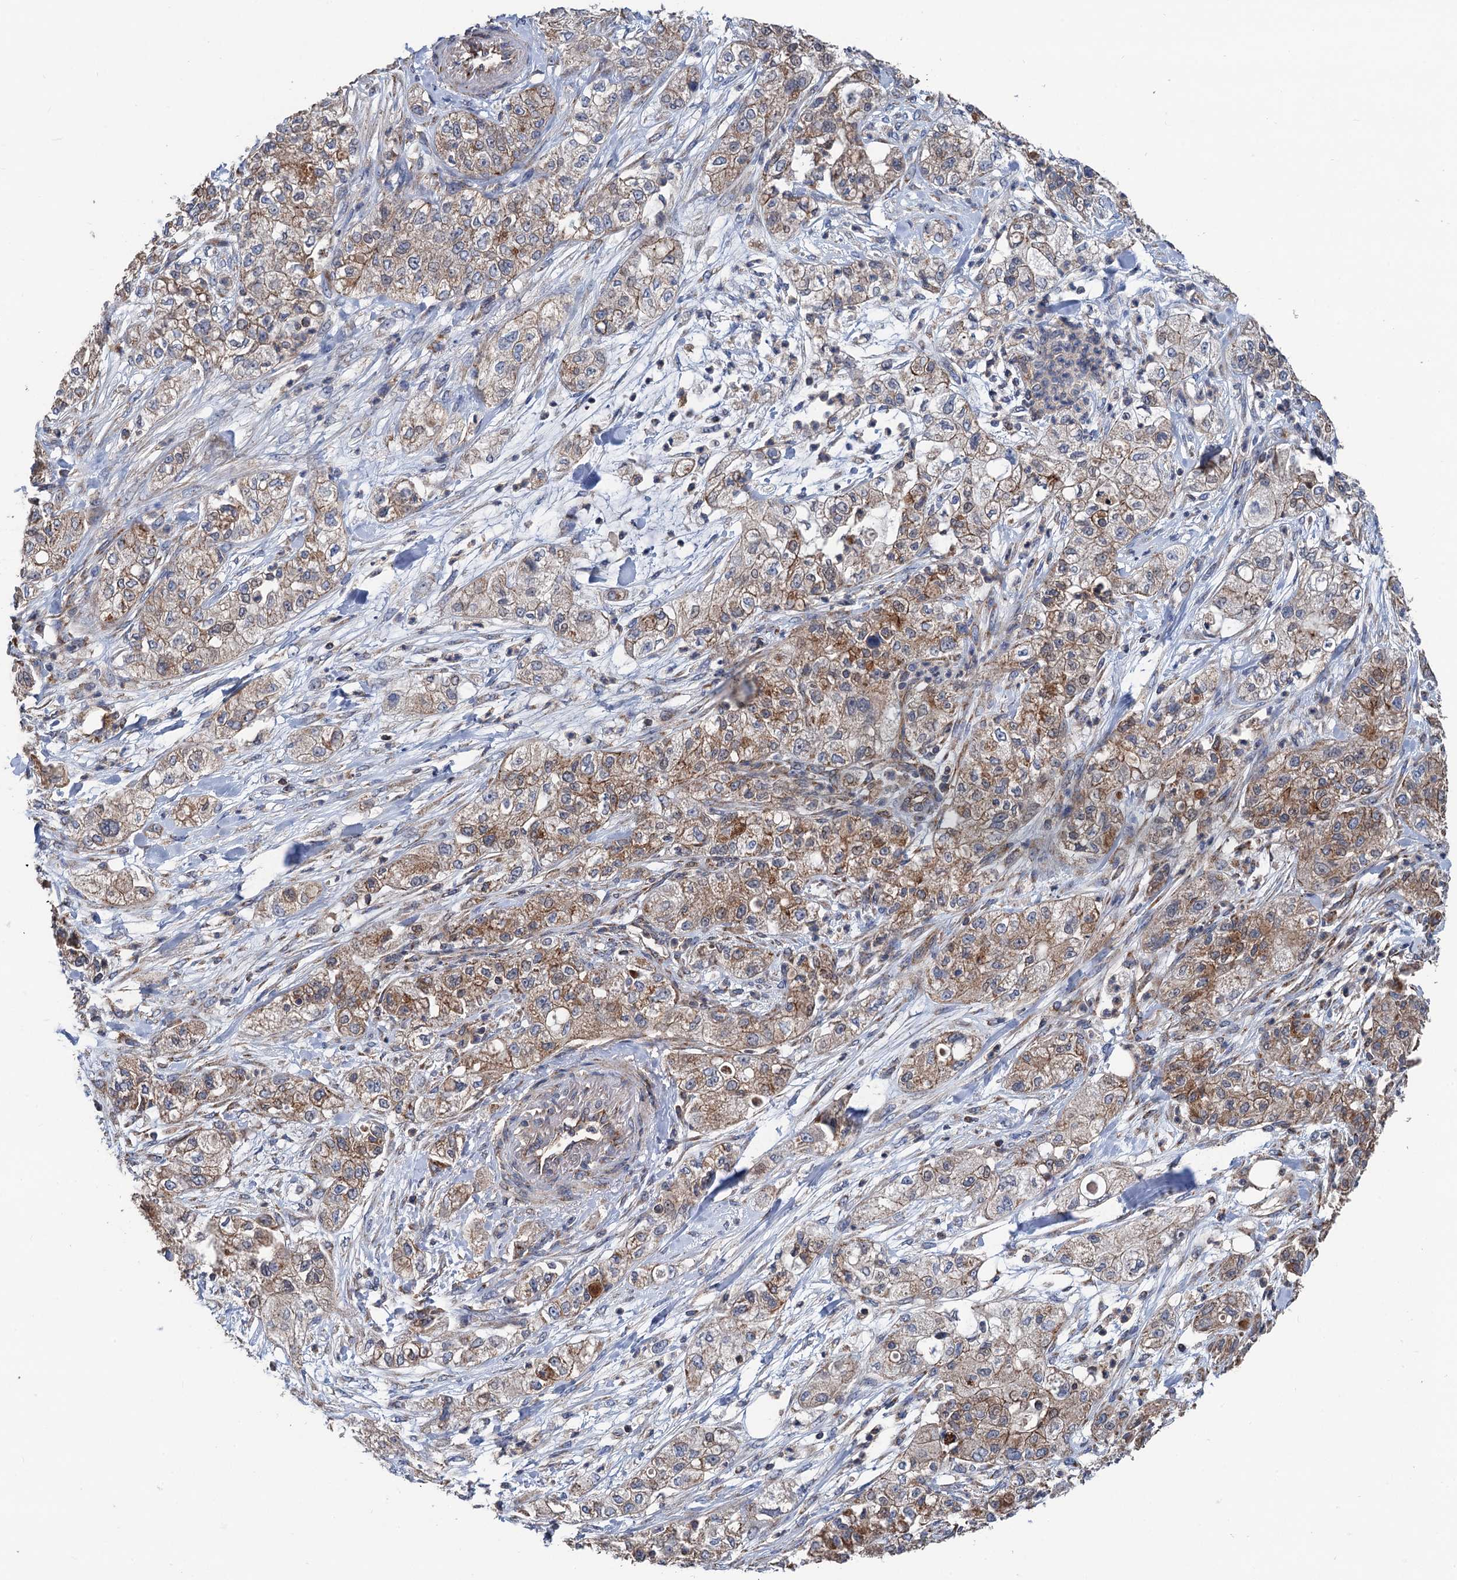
{"staining": {"intensity": "moderate", "quantity": ">75%", "location": "cytoplasmic/membranous"}, "tissue": "pancreatic cancer", "cell_type": "Tumor cells", "image_type": "cancer", "snomed": [{"axis": "morphology", "description": "Adenocarcinoma, NOS"}, {"axis": "topography", "description": "Pancreas"}], "caption": "Immunohistochemical staining of human pancreatic adenocarcinoma reveals medium levels of moderate cytoplasmic/membranous staining in about >75% of tumor cells.", "gene": "DGLUCY", "patient": {"sex": "female", "age": 78}}